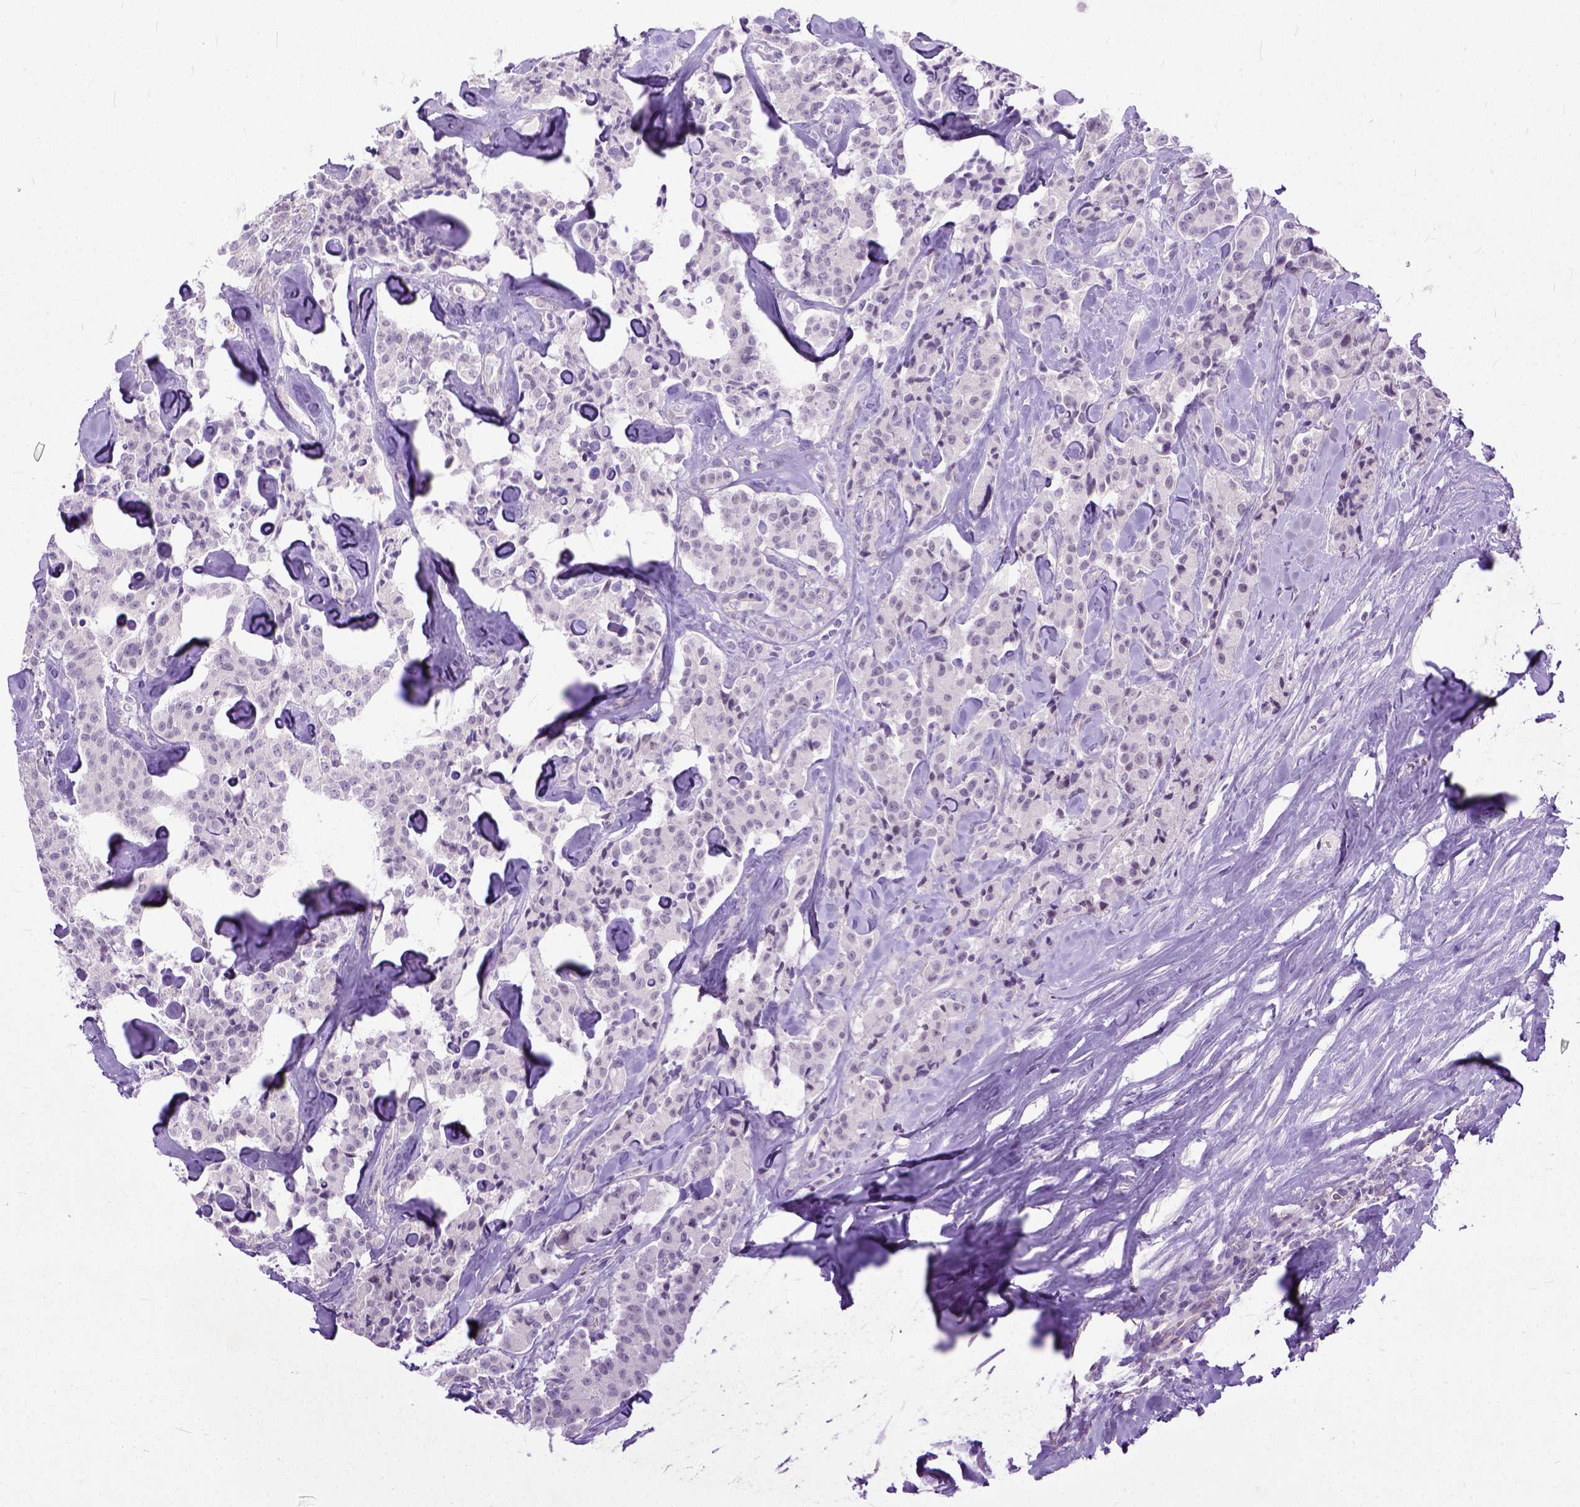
{"staining": {"intensity": "negative", "quantity": "none", "location": "none"}, "tissue": "carcinoid", "cell_type": "Tumor cells", "image_type": "cancer", "snomed": [{"axis": "morphology", "description": "Carcinoid, malignant, NOS"}, {"axis": "topography", "description": "Pancreas"}], "caption": "This is an IHC photomicrograph of carcinoid (malignant). There is no staining in tumor cells.", "gene": "ADGRF1", "patient": {"sex": "male", "age": 41}}